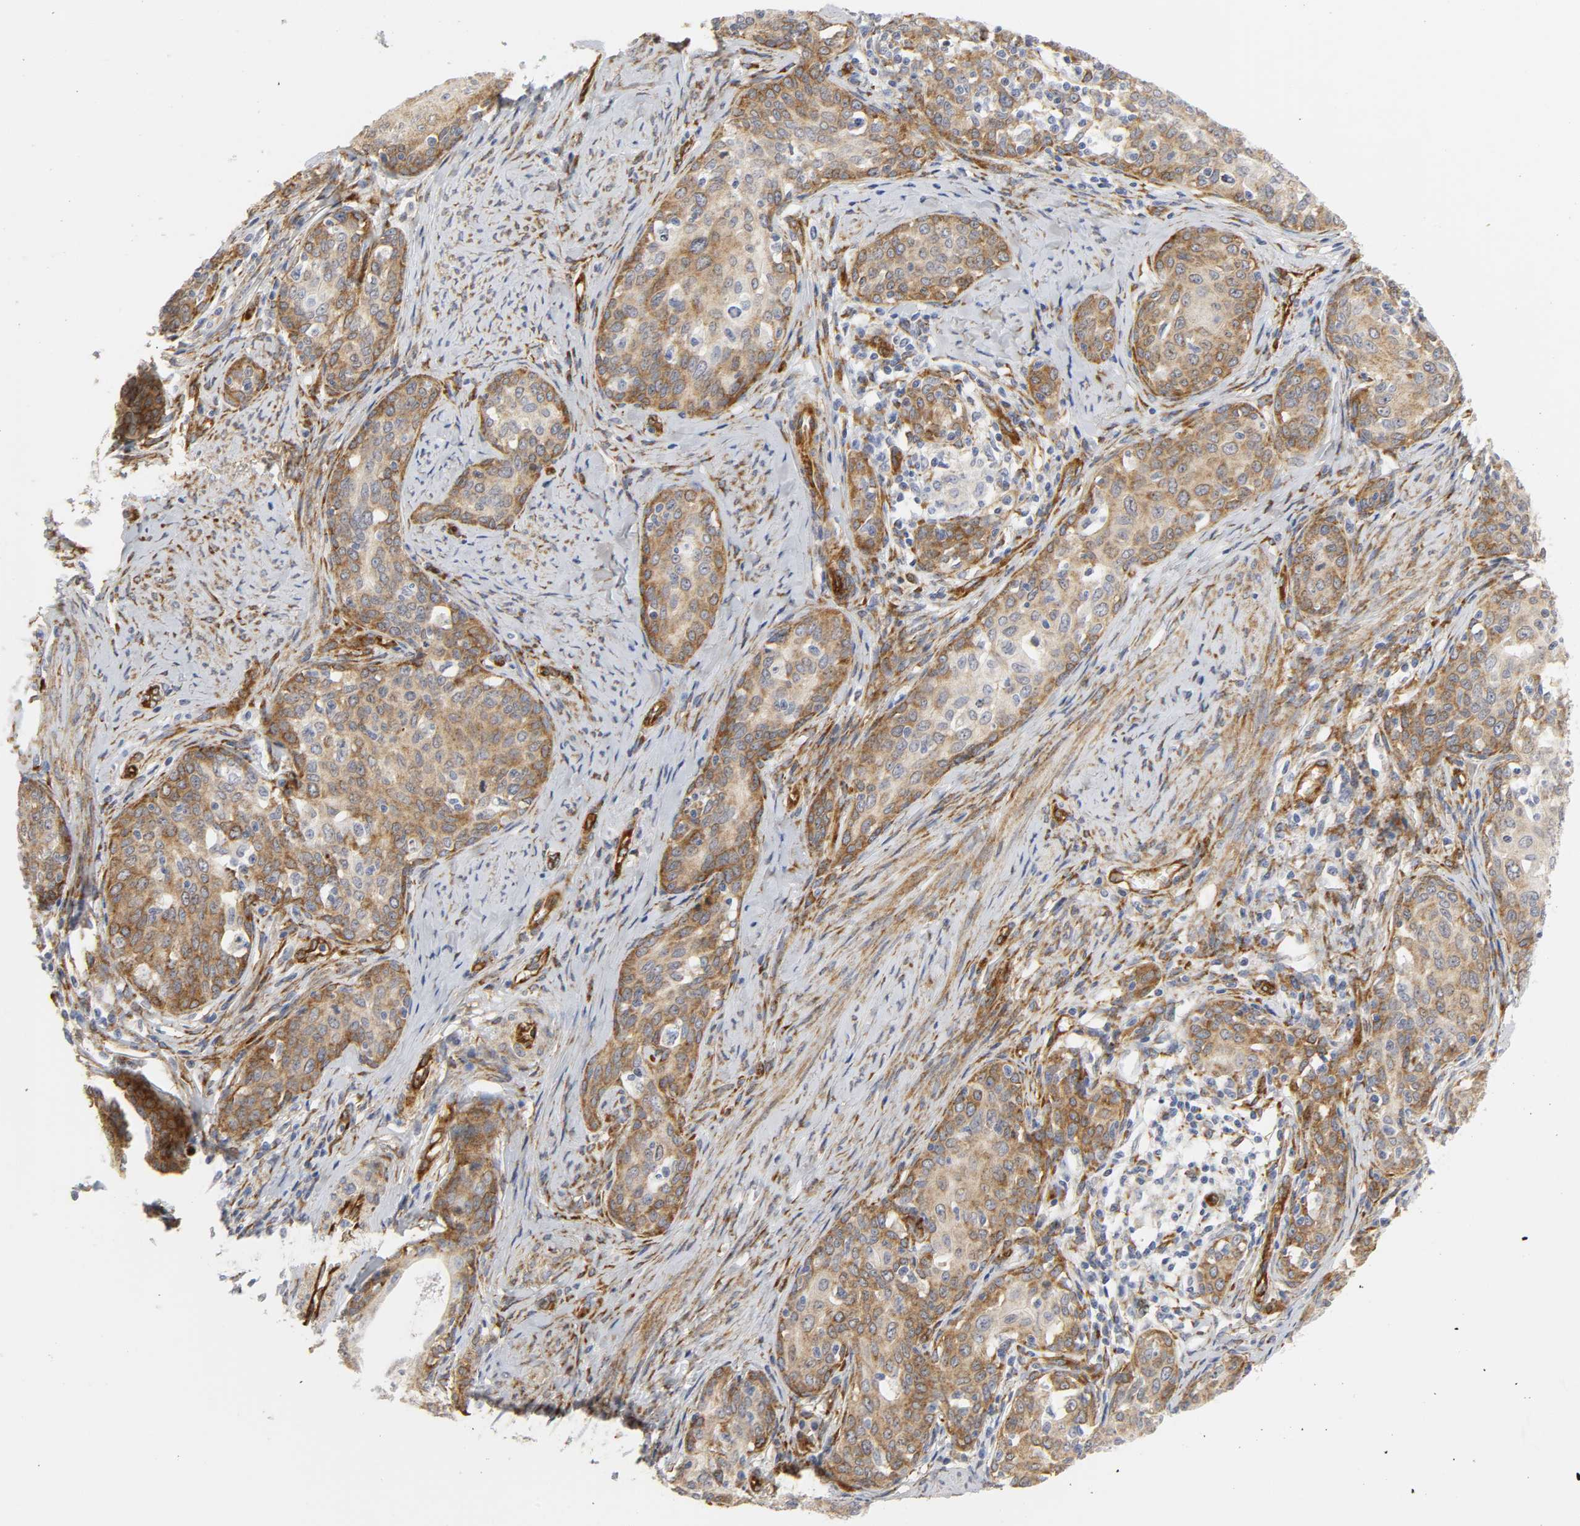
{"staining": {"intensity": "moderate", "quantity": ">75%", "location": "cytoplasmic/membranous"}, "tissue": "cervical cancer", "cell_type": "Tumor cells", "image_type": "cancer", "snomed": [{"axis": "morphology", "description": "Squamous cell carcinoma, NOS"}, {"axis": "morphology", "description": "Adenocarcinoma, NOS"}, {"axis": "topography", "description": "Cervix"}], "caption": "Moderate cytoplasmic/membranous positivity for a protein is identified in approximately >75% of tumor cells of cervical cancer (squamous cell carcinoma) using IHC.", "gene": "DOCK1", "patient": {"sex": "female", "age": 52}}